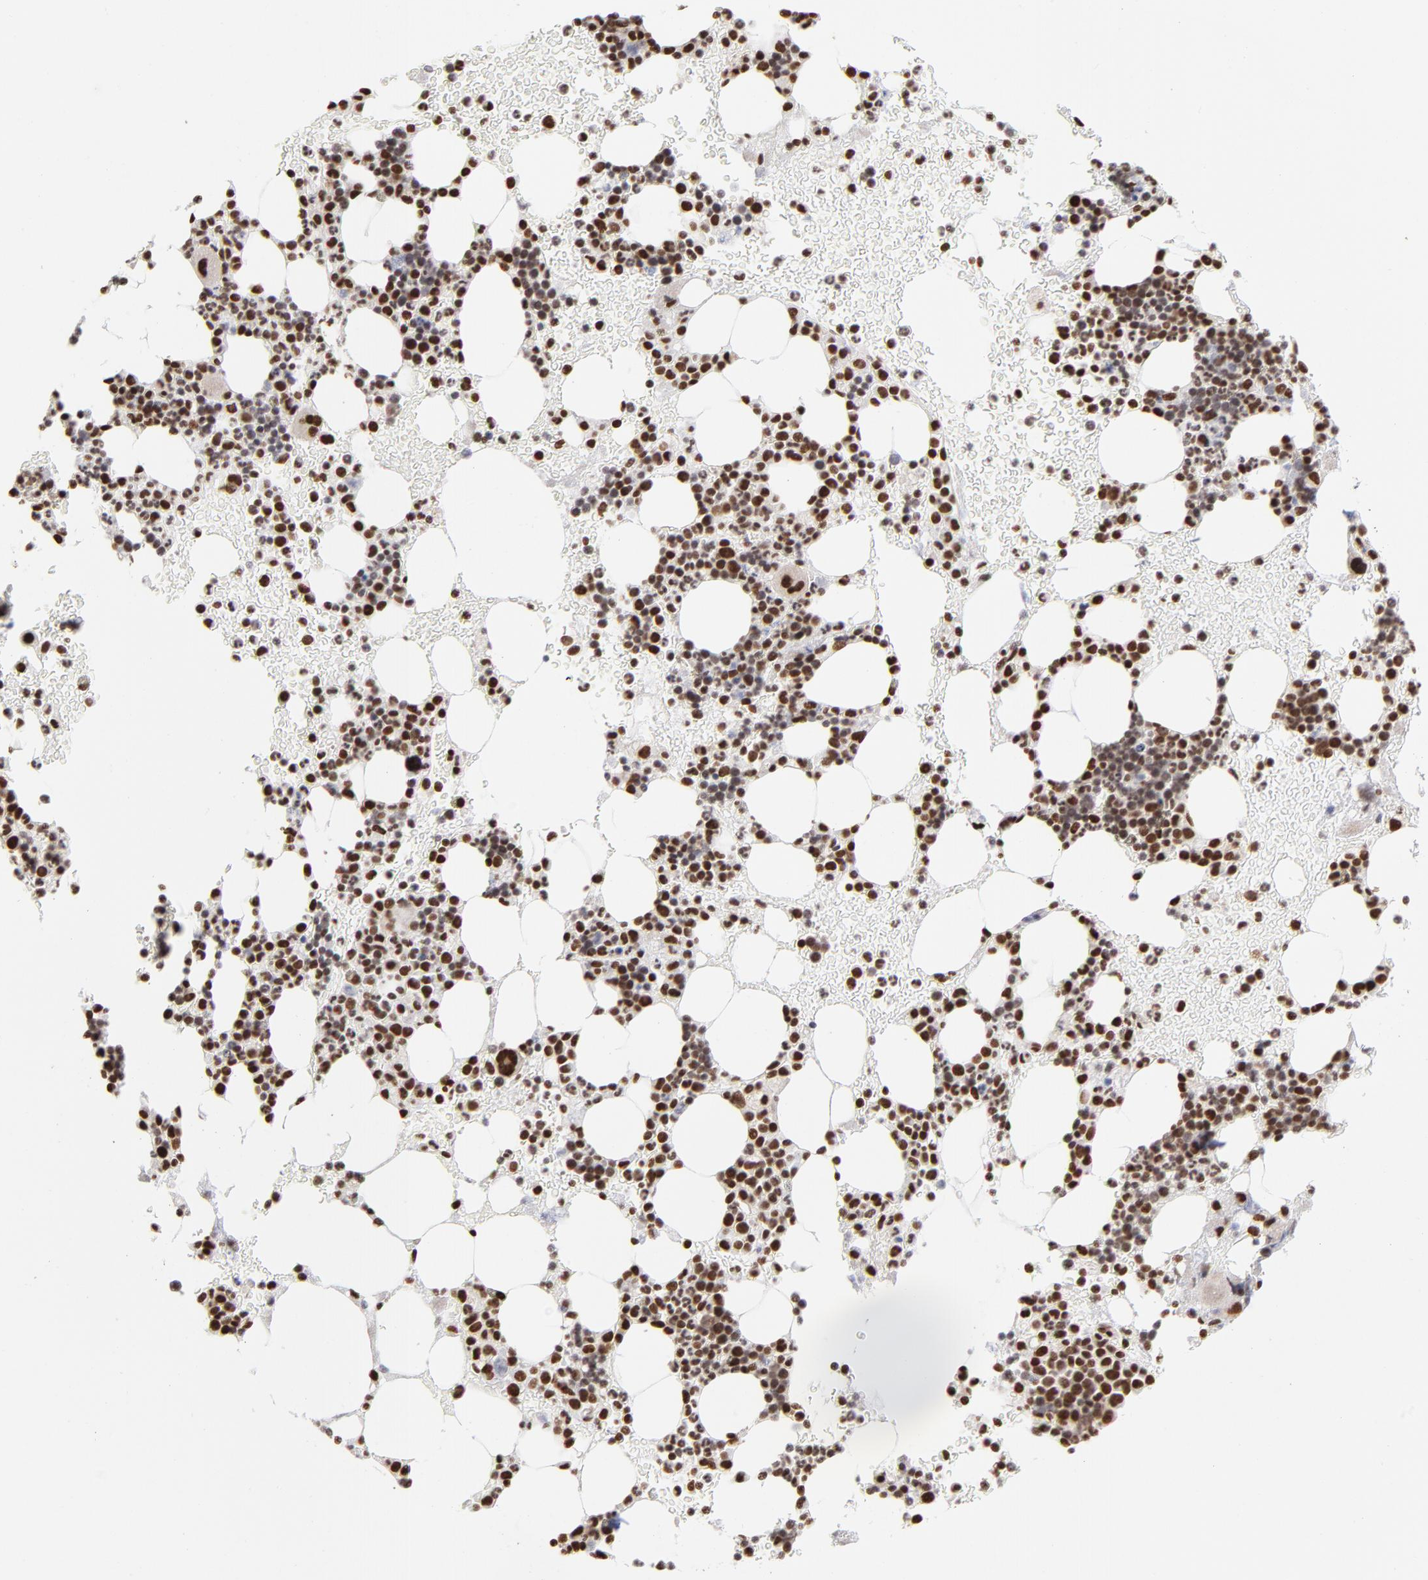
{"staining": {"intensity": "strong", "quantity": ">75%", "location": "nuclear"}, "tissue": "bone marrow", "cell_type": "Hematopoietic cells", "image_type": "normal", "snomed": [{"axis": "morphology", "description": "Normal tissue, NOS"}, {"axis": "topography", "description": "Bone marrow"}], "caption": "Unremarkable bone marrow was stained to show a protein in brown. There is high levels of strong nuclear staining in approximately >75% of hematopoietic cells.", "gene": "ZNF3", "patient": {"sex": "male", "age": 17}}